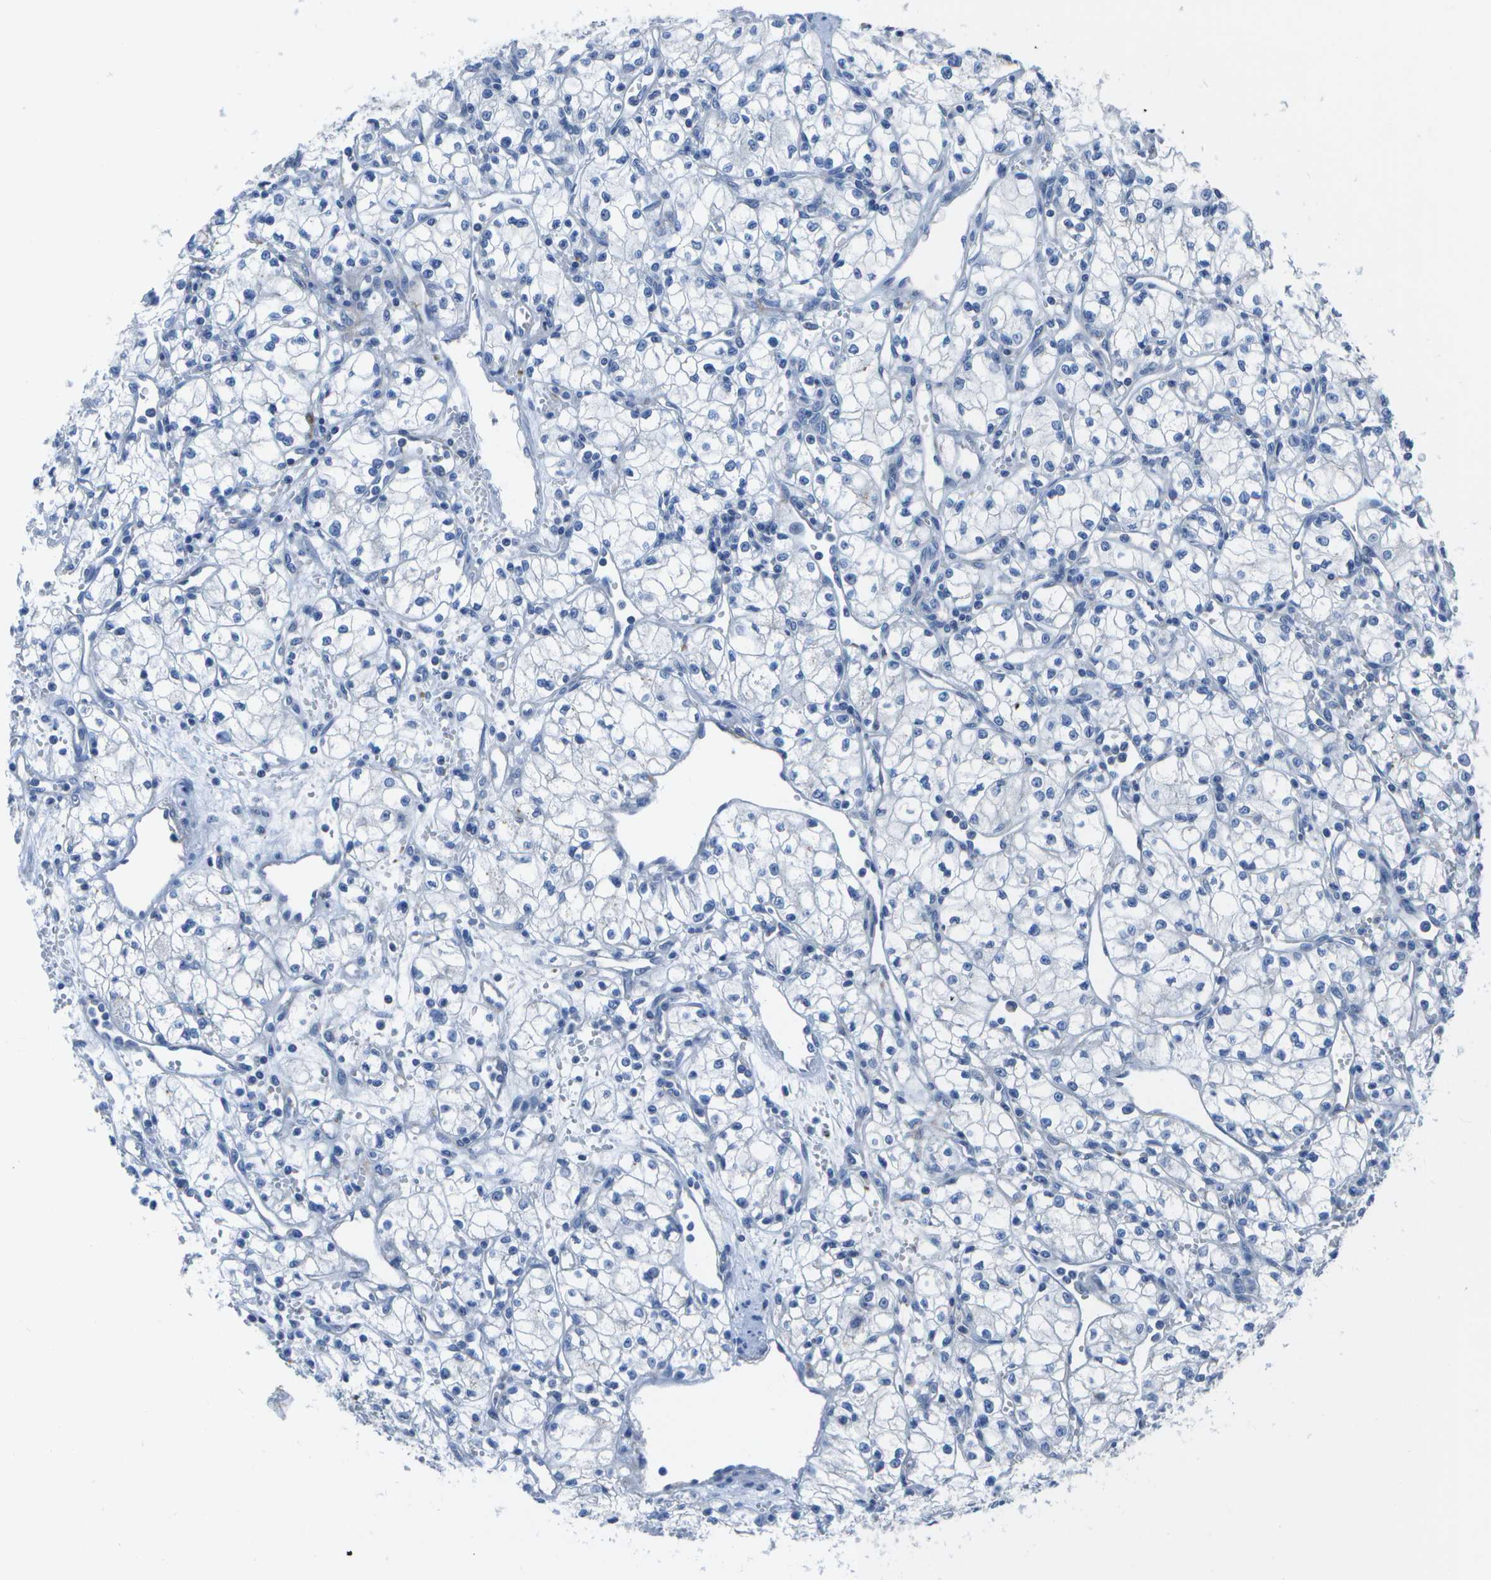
{"staining": {"intensity": "negative", "quantity": "none", "location": "none"}, "tissue": "renal cancer", "cell_type": "Tumor cells", "image_type": "cancer", "snomed": [{"axis": "morphology", "description": "Normal tissue, NOS"}, {"axis": "morphology", "description": "Adenocarcinoma, NOS"}, {"axis": "topography", "description": "Kidney"}], "caption": "The image exhibits no significant staining in tumor cells of renal cancer (adenocarcinoma). (DAB (3,3'-diaminobenzidine) IHC with hematoxylin counter stain).", "gene": "DCT", "patient": {"sex": "male", "age": 59}}